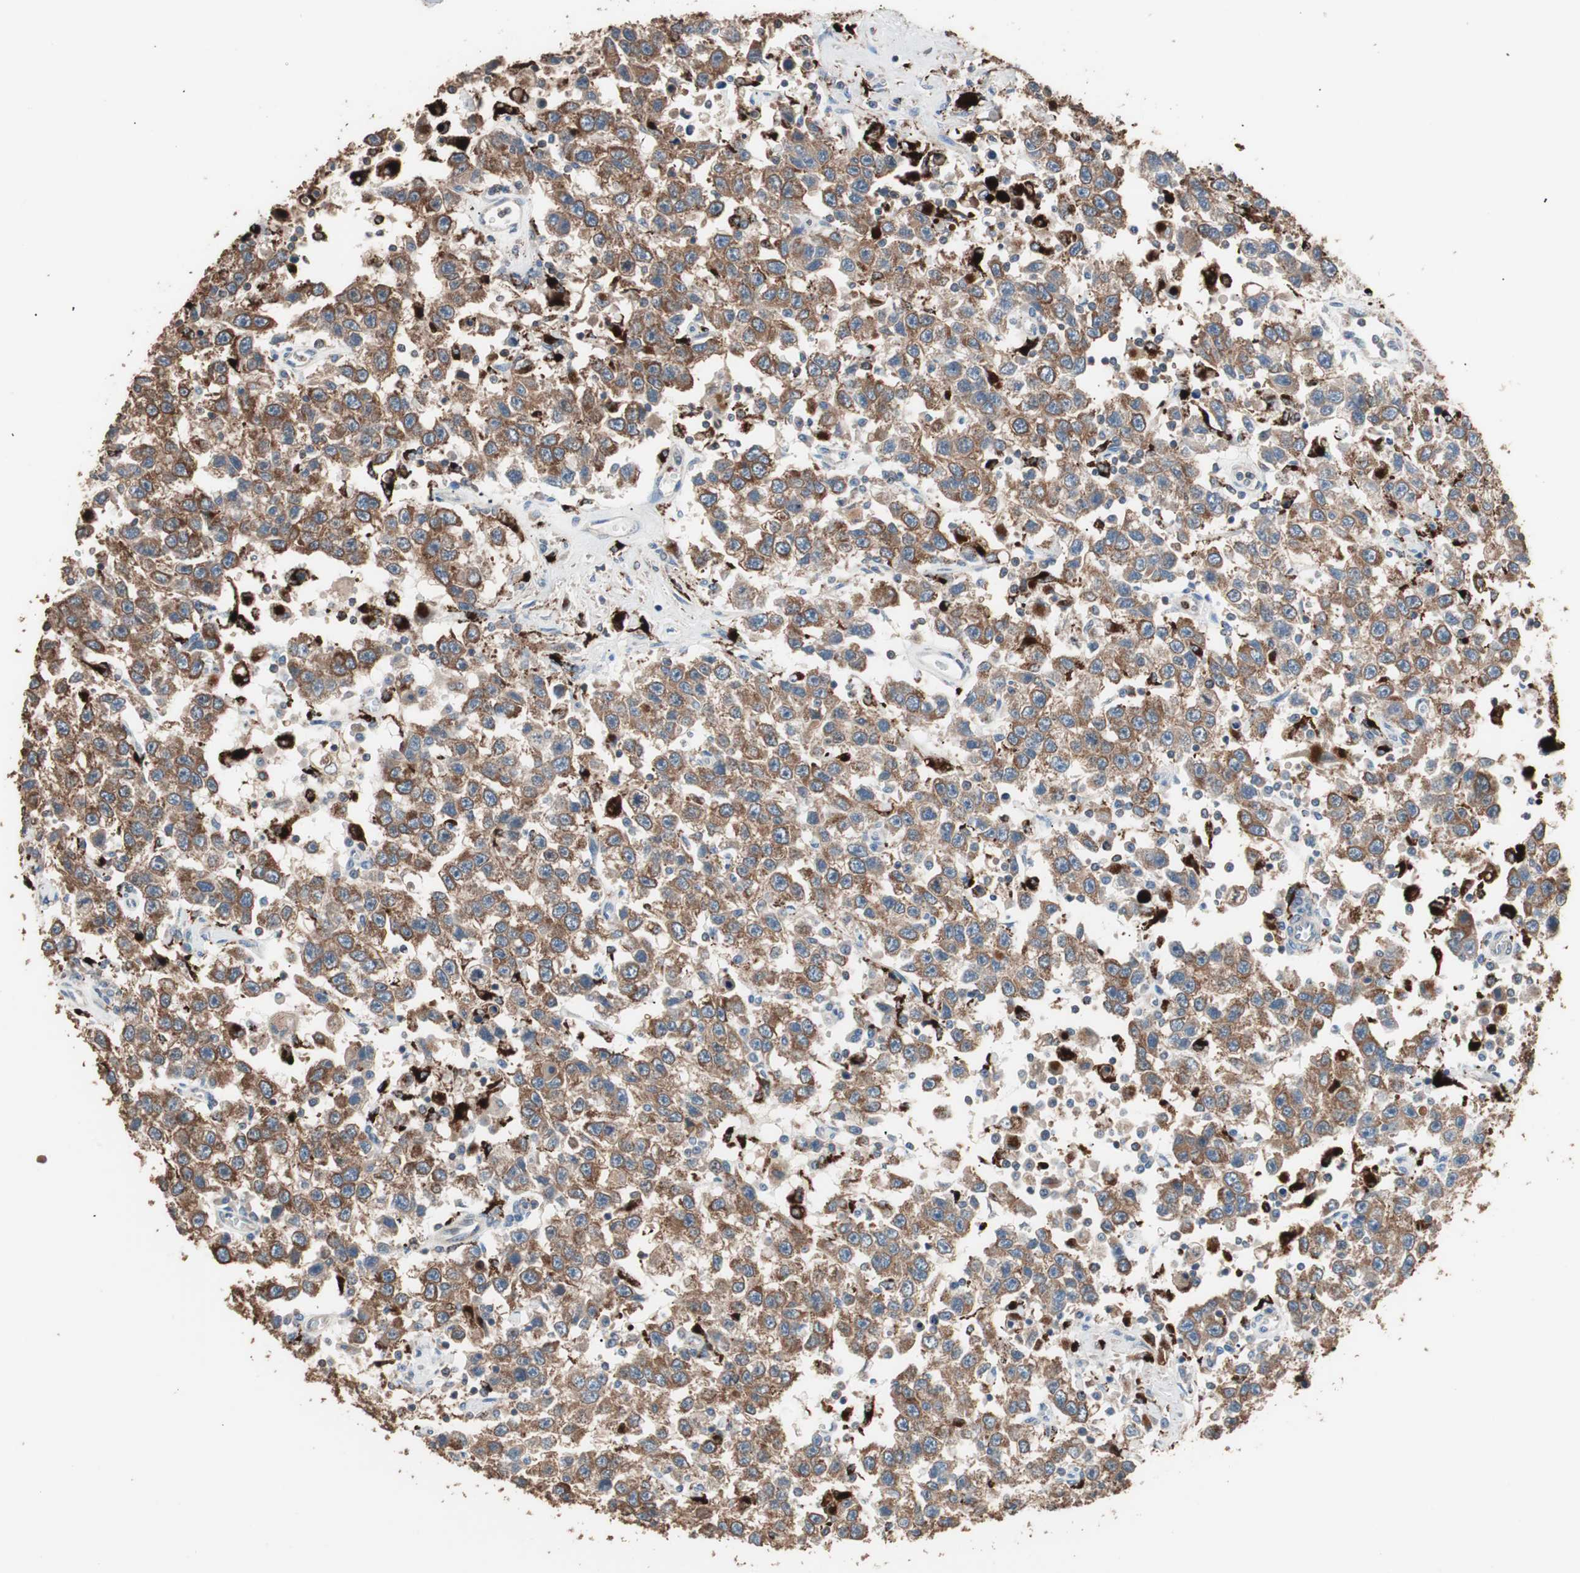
{"staining": {"intensity": "moderate", "quantity": ">75%", "location": "cytoplasmic/membranous"}, "tissue": "testis cancer", "cell_type": "Tumor cells", "image_type": "cancer", "snomed": [{"axis": "morphology", "description": "Seminoma, NOS"}, {"axis": "topography", "description": "Testis"}], "caption": "Protein staining shows moderate cytoplasmic/membranous expression in about >75% of tumor cells in testis seminoma. (brown staining indicates protein expression, while blue staining denotes nuclei).", "gene": "CCT3", "patient": {"sex": "male", "age": 41}}